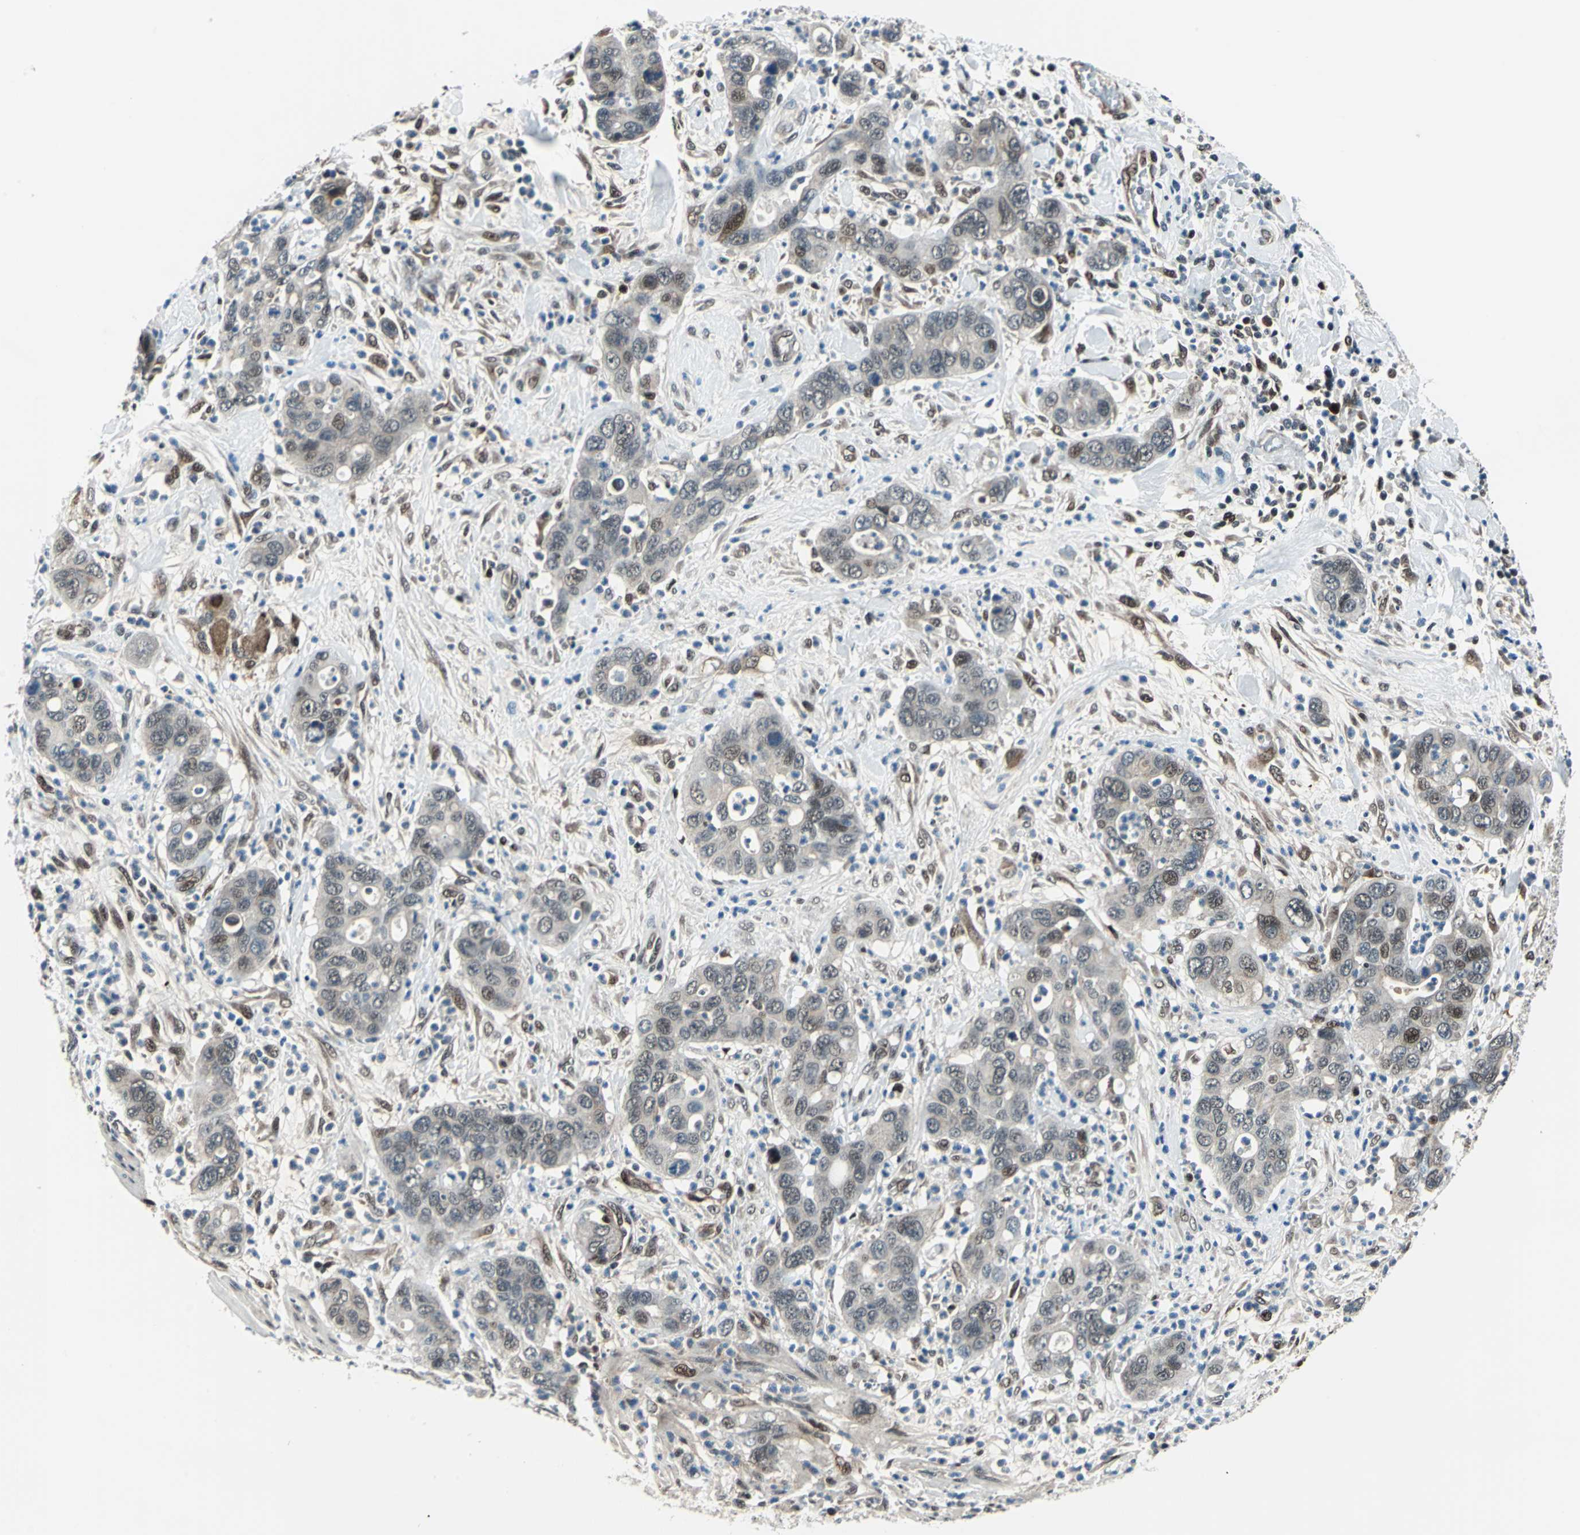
{"staining": {"intensity": "weak", "quantity": "<25%", "location": "cytoplasmic/membranous,nuclear"}, "tissue": "pancreatic cancer", "cell_type": "Tumor cells", "image_type": "cancer", "snomed": [{"axis": "morphology", "description": "Adenocarcinoma, NOS"}, {"axis": "topography", "description": "Pancreas"}], "caption": "This is an immunohistochemistry (IHC) histopathology image of human adenocarcinoma (pancreatic). There is no expression in tumor cells.", "gene": "POLR3K", "patient": {"sex": "female", "age": 71}}